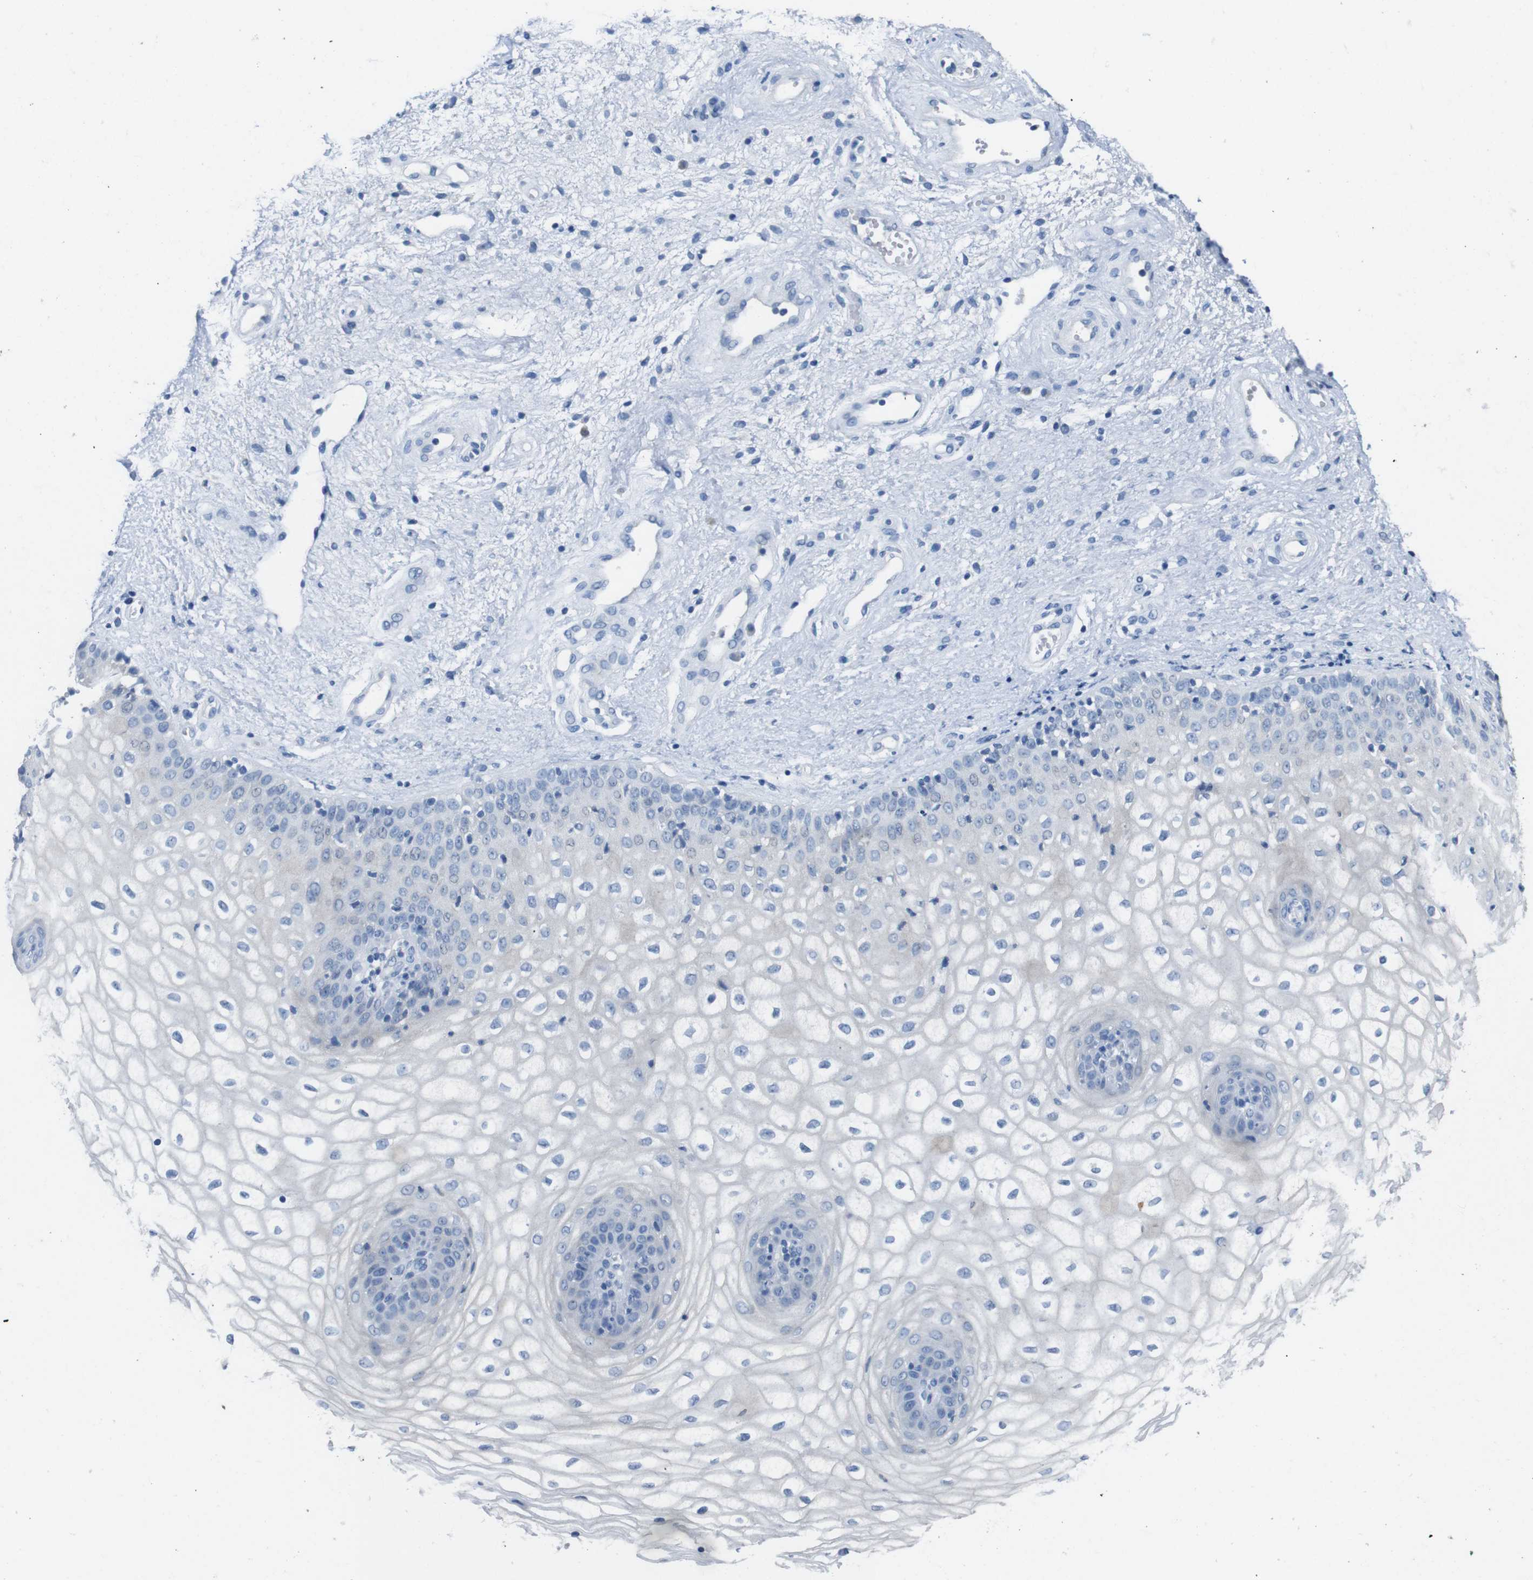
{"staining": {"intensity": "negative", "quantity": "none", "location": "none"}, "tissue": "vagina", "cell_type": "Squamous epithelial cells", "image_type": "normal", "snomed": [{"axis": "morphology", "description": "Normal tissue, NOS"}, {"axis": "topography", "description": "Vagina"}], "caption": "Immunohistochemistry (IHC) of benign vagina exhibits no staining in squamous epithelial cells. (DAB (3,3'-diaminobenzidine) immunohistochemistry visualized using brightfield microscopy, high magnification).", "gene": "SLC2A8", "patient": {"sex": "female", "age": 34}}